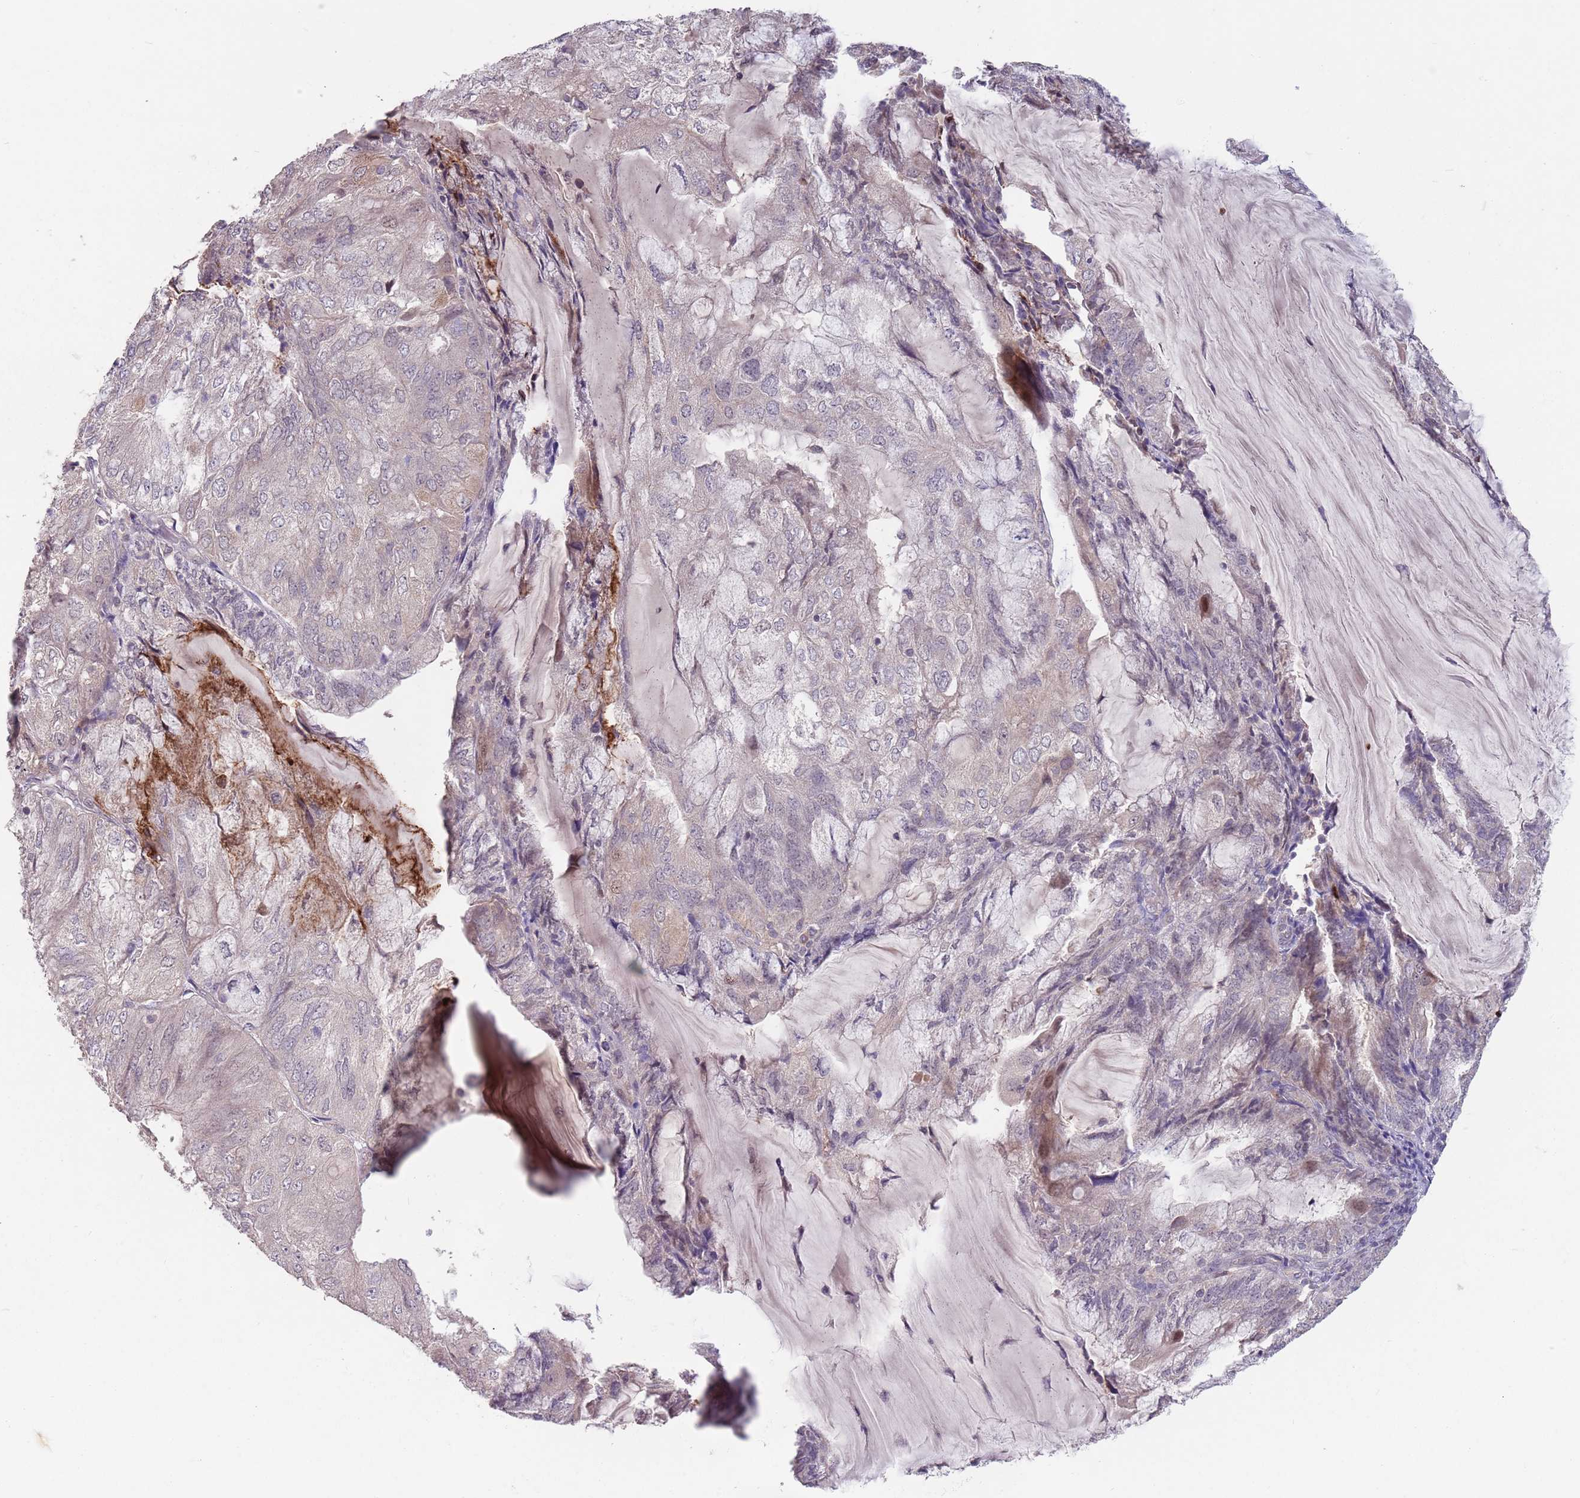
{"staining": {"intensity": "weak", "quantity": "<25%", "location": "cytoplasmic/membranous"}, "tissue": "endometrial cancer", "cell_type": "Tumor cells", "image_type": "cancer", "snomed": [{"axis": "morphology", "description": "Adenocarcinoma, NOS"}, {"axis": "topography", "description": "Endometrium"}], "caption": "This is an immunohistochemistry (IHC) micrograph of endometrial cancer (adenocarcinoma). There is no positivity in tumor cells.", "gene": "MEI1", "patient": {"sex": "female", "age": 81}}